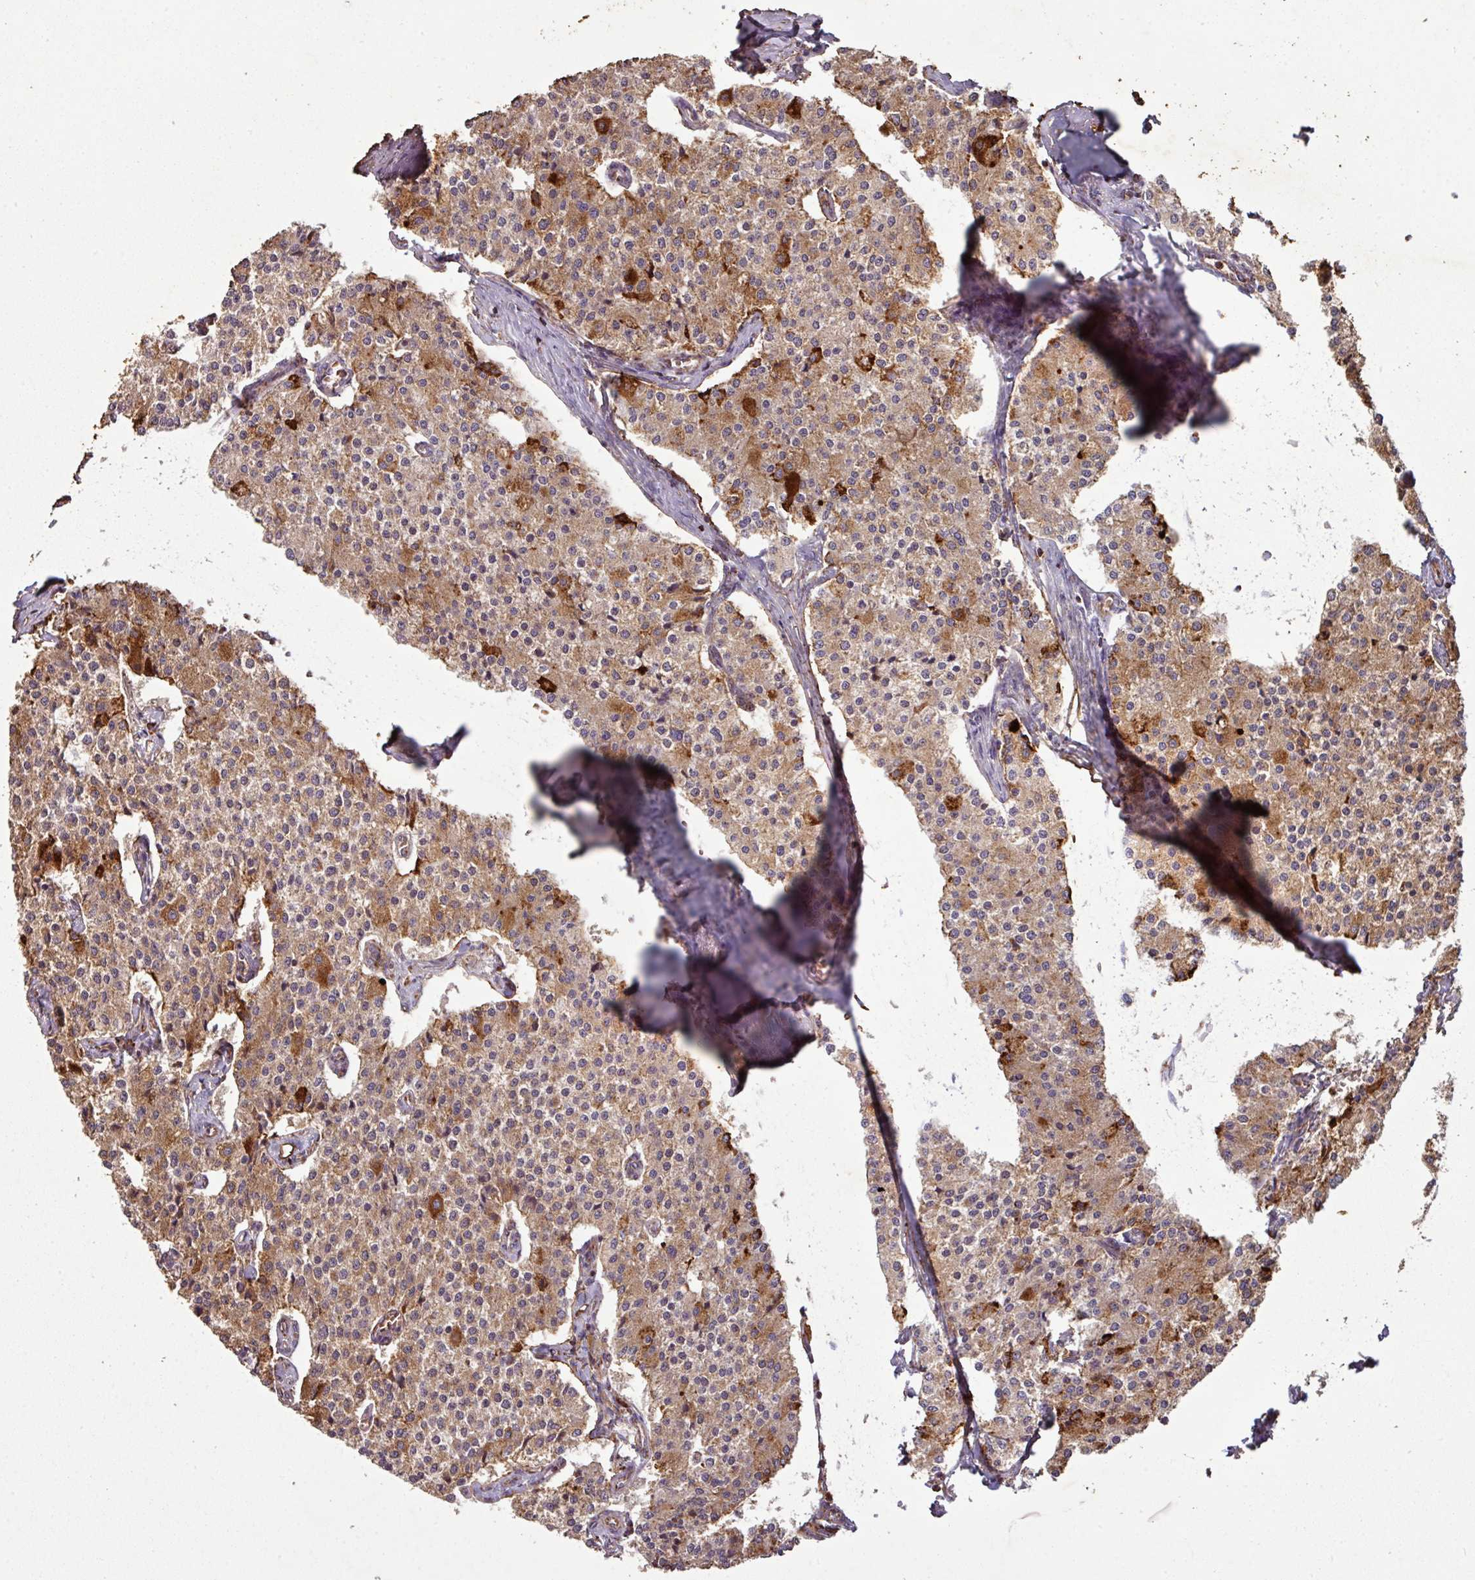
{"staining": {"intensity": "strong", "quantity": "25%-75%", "location": "cytoplasmic/membranous"}, "tissue": "carcinoid", "cell_type": "Tumor cells", "image_type": "cancer", "snomed": [{"axis": "morphology", "description": "Carcinoid, malignant, NOS"}, {"axis": "topography", "description": "Colon"}], "caption": "Carcinoid stained for a protein (brown) reveals strong cytoplasmic/membranous positive staining in about 25%-75% of tumor cells.", "gene": "SQOR", "patient": {"sex": "female", "age": 52}}